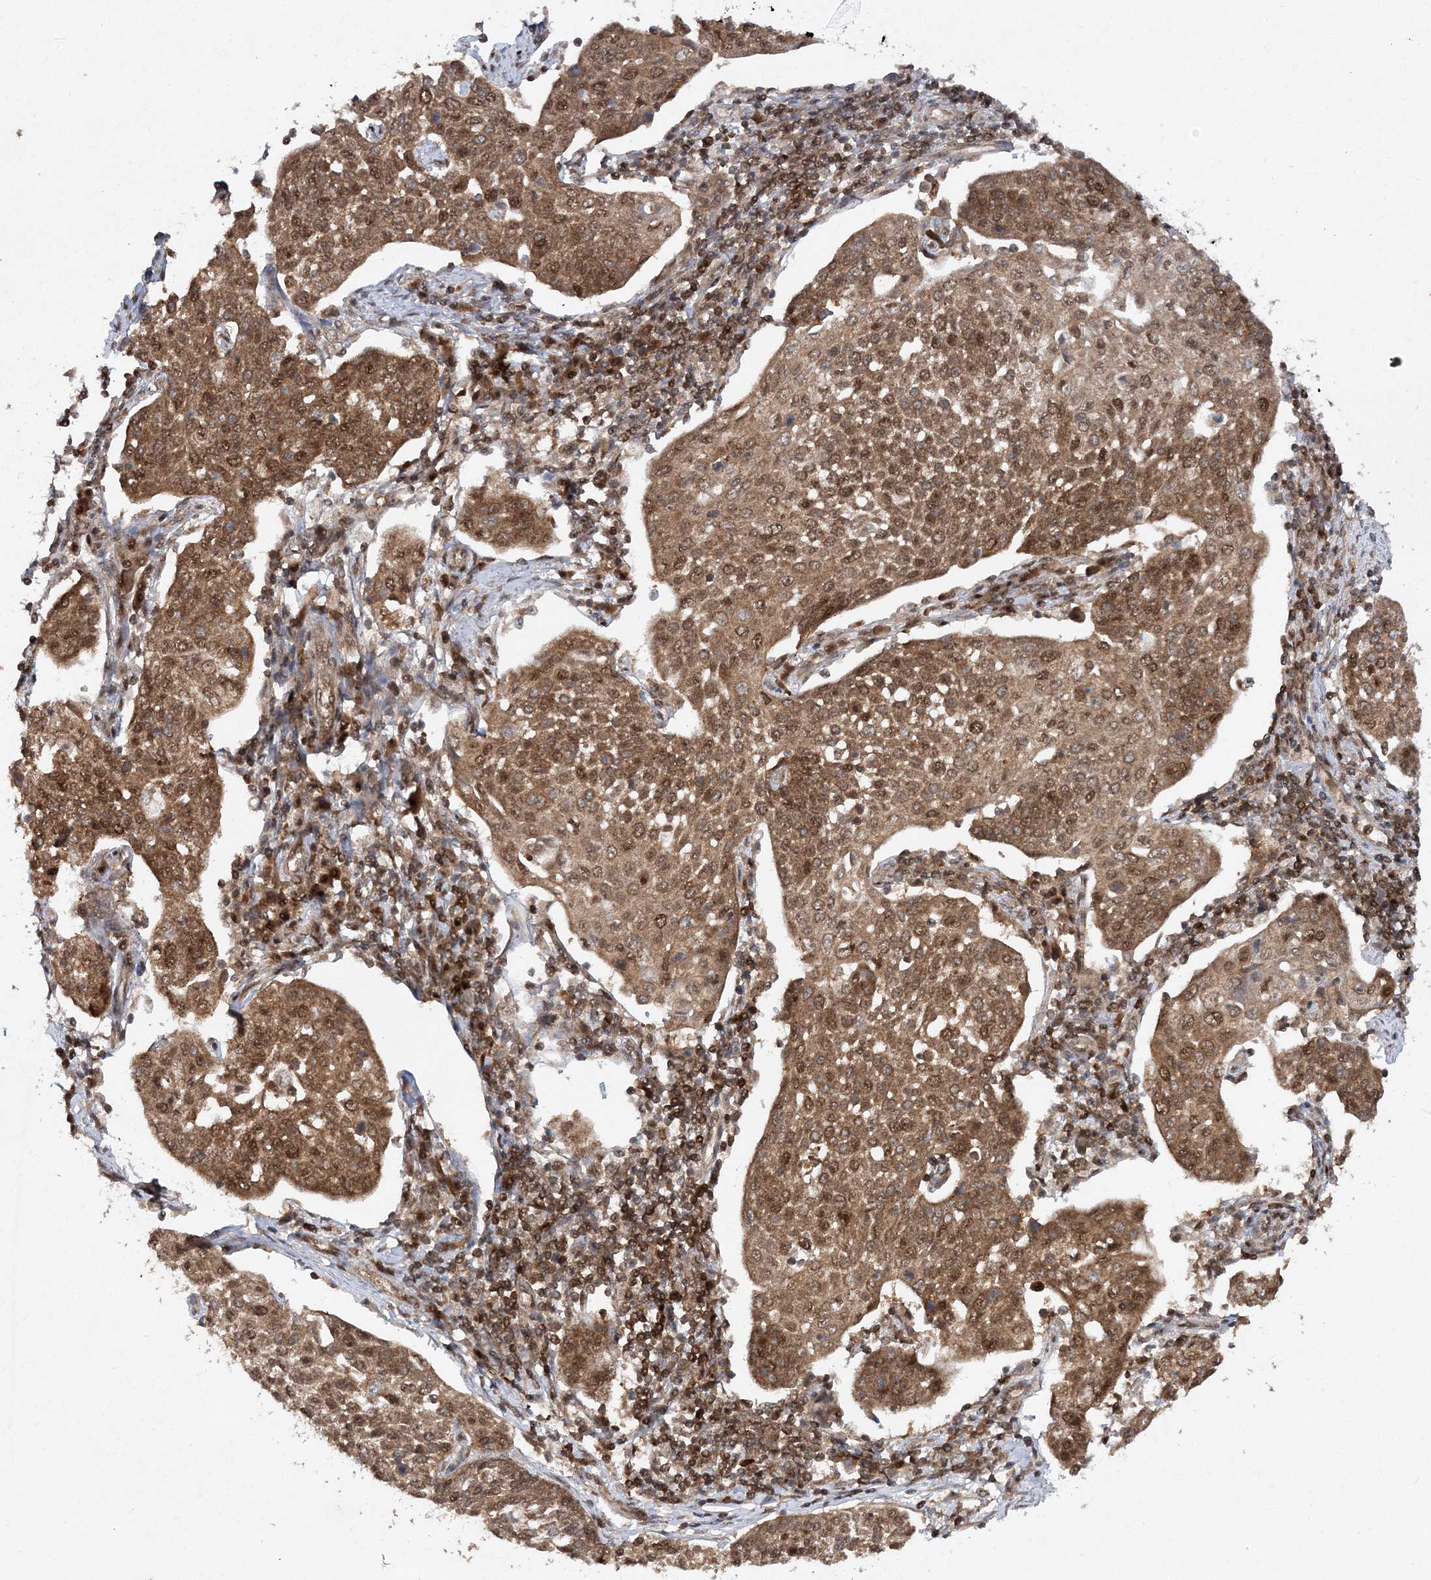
{"staining": {"intensity": "moderate", "quantity": ">75%", "location": "cytoplasmic/membranous,nuclear"}, "tissue": "cervical cancer", "cell_type": "Tumor cells", "image_type": "cancer", "snomed": [{"axis": "morphology", "description": "Squamous cell carcinoma, NOS"}, {"axis": "topography", "description": "Cervix"}], "caption": "IHC photomicrograph of cervical cancer (squamous cell carcinoma) stained for a protein (brown), which exhibits medium levels of moderate cytoplasmic/membranous and nuclear positivity in approximately >75% of tumor cells.", "gene": "NIF3L1", "patient": {"sex": "female", "age": 34}}